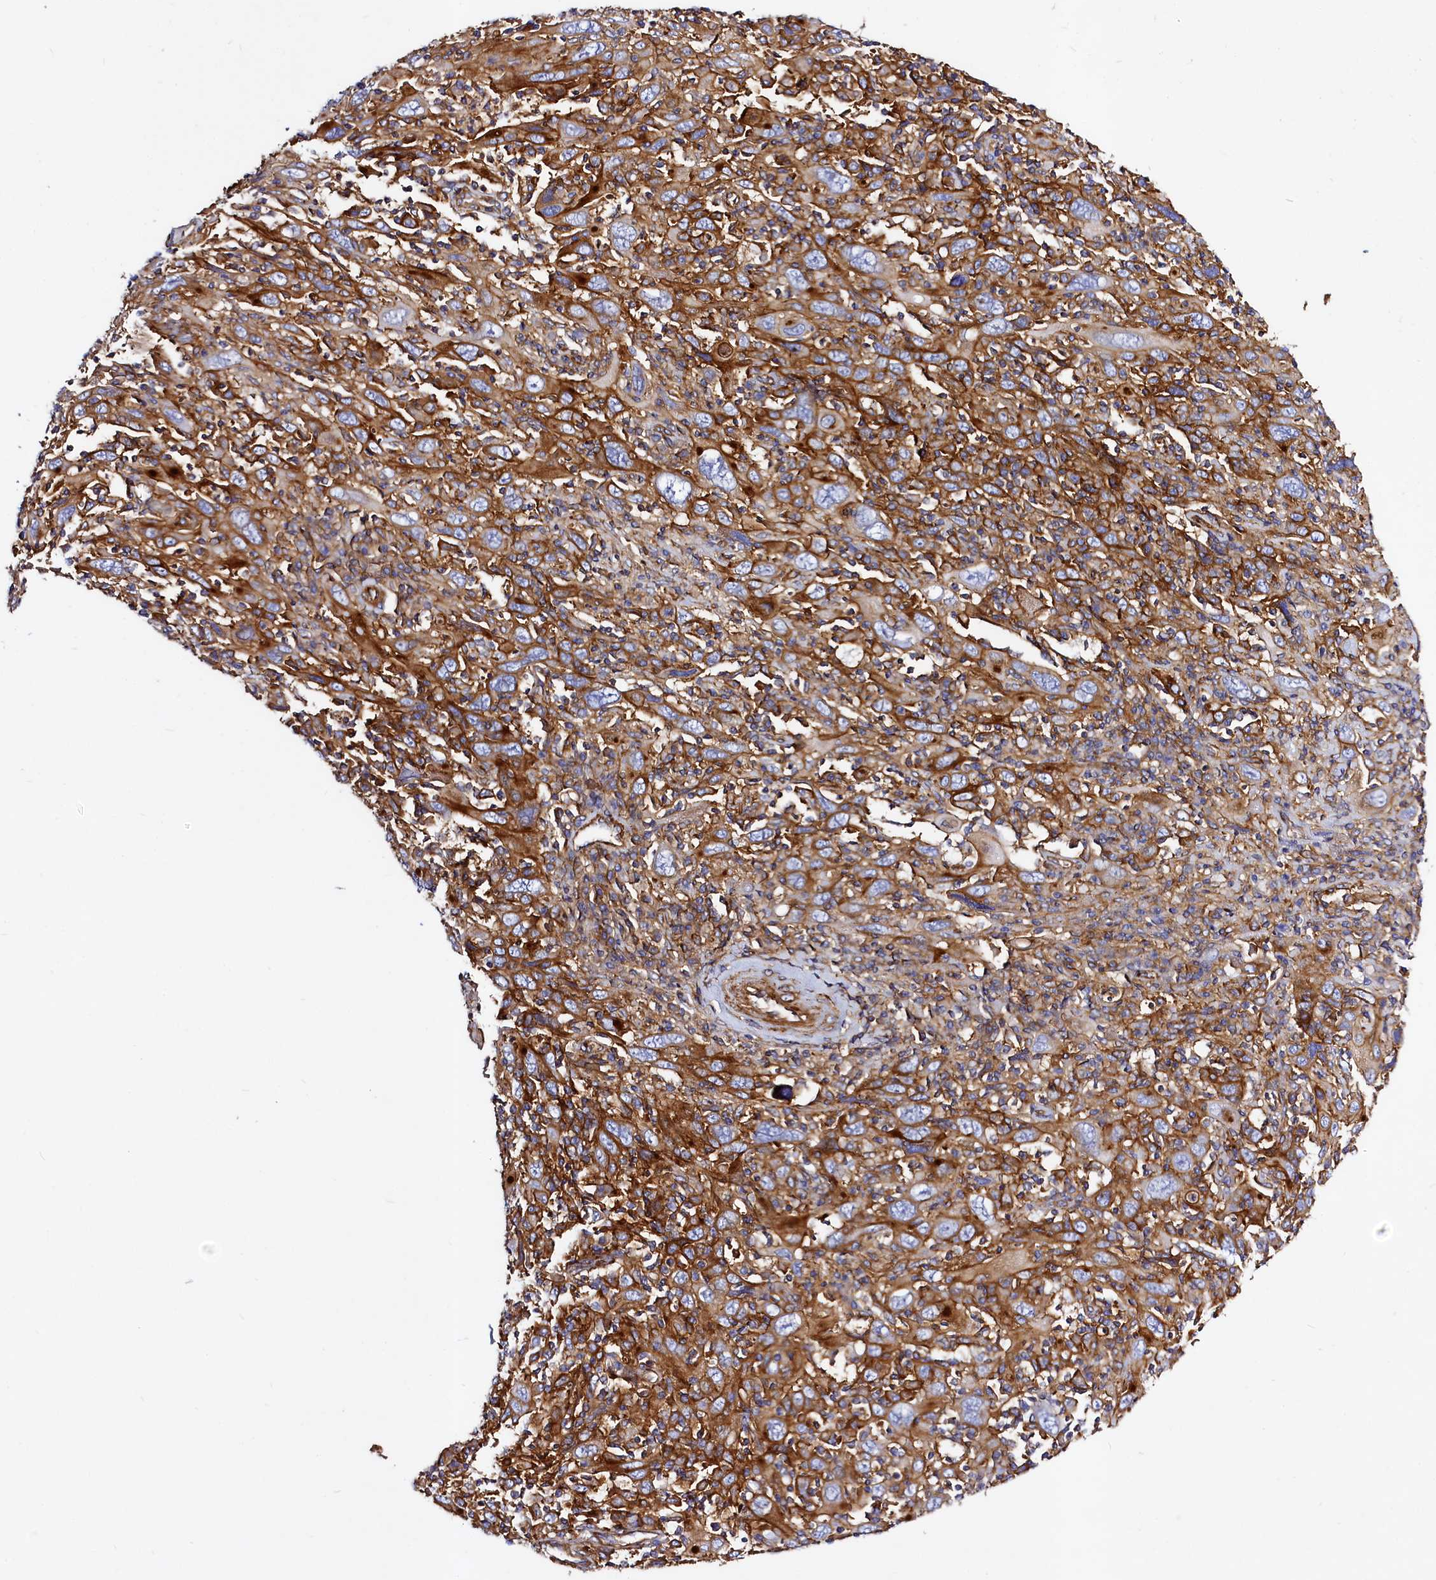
{"staining": {"intensity": "strong", "quantity": ">75%", "location": "cytoplasmic/membranous"}, "tissue": "cervical cancer", "cell_type": "Tumor cells", "image_type": "cancer", "snomed": [{"axis": "morphology", "description": "Squamous cell carcinoma, NOS"}, {"axis": "topography", "description": "Cervix"}], "caption": "Immunohistochemical staining of cervical cancer reveals strong cytoplasmic/membranous protein staining in about >75% of tumor cells. The staining is performed using DAB (3,3'-diaminobenzidine) brown chromogen to label protein expression. The nuclei are counter-stained blue using hematoxylin.", "gene": "ANO6", "patient": {"sex": "female", "age": 46}}